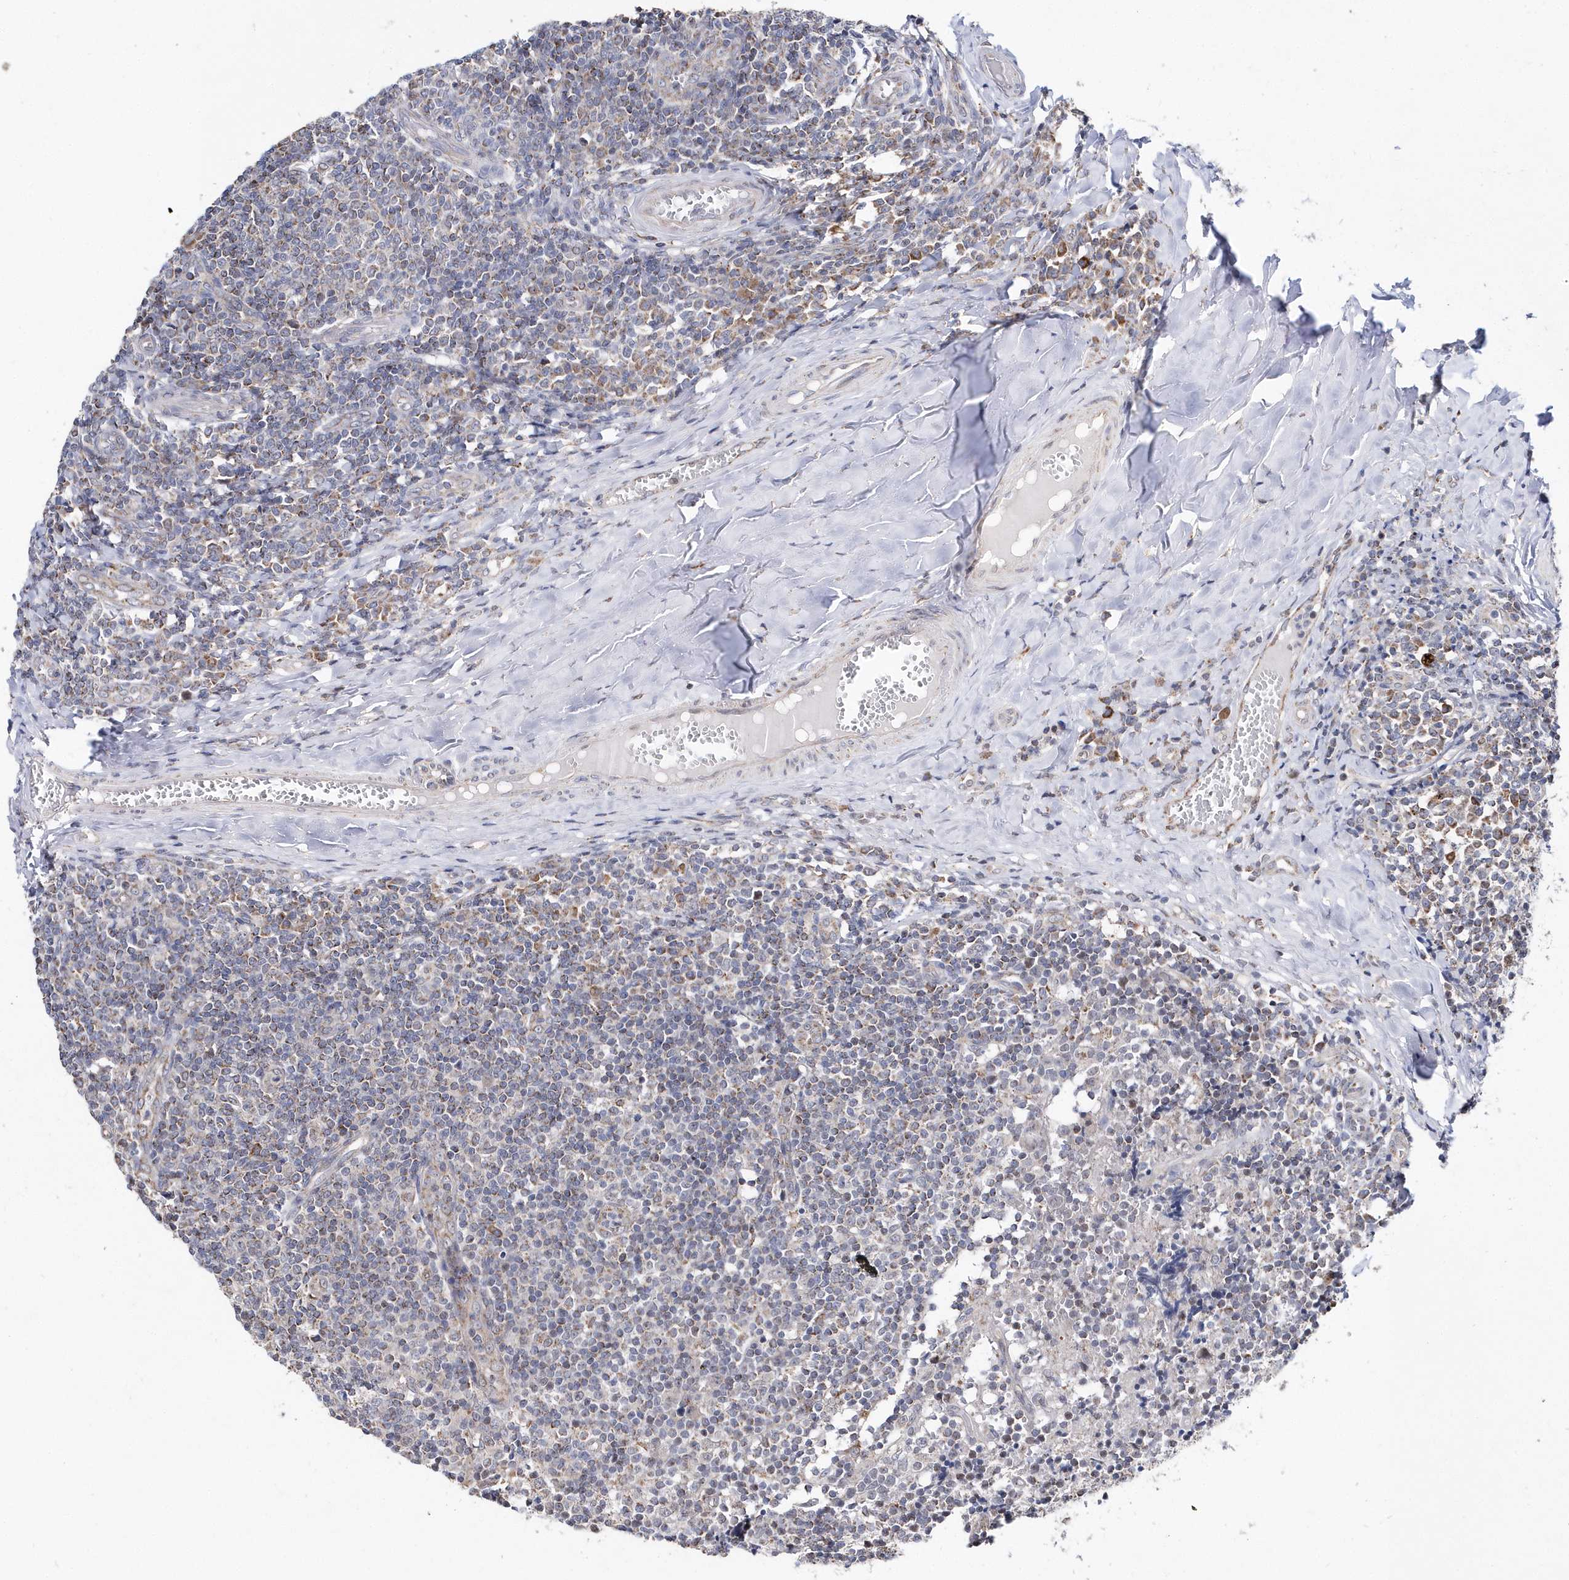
{"staining": {"intensity": "negative", "quantity": "none", "location": "none"}, "tissue": "tonsil", "cell_type": "Germinal center cells", "image_type": "normal", "snomed": [{"axis": "morphology", "description": "Normal tissue, NOS"}, {"axis": "topography", "description": "Tonsil"}], "caption": "A high-resolution micrograph shows immunohistochemistry (IHC) staining of unremarkable tonsil, which demonstrates no significant positivity in germinal center cells.", "gene": "SPATA5", "patient": {"sex": "female", "age": 19}}